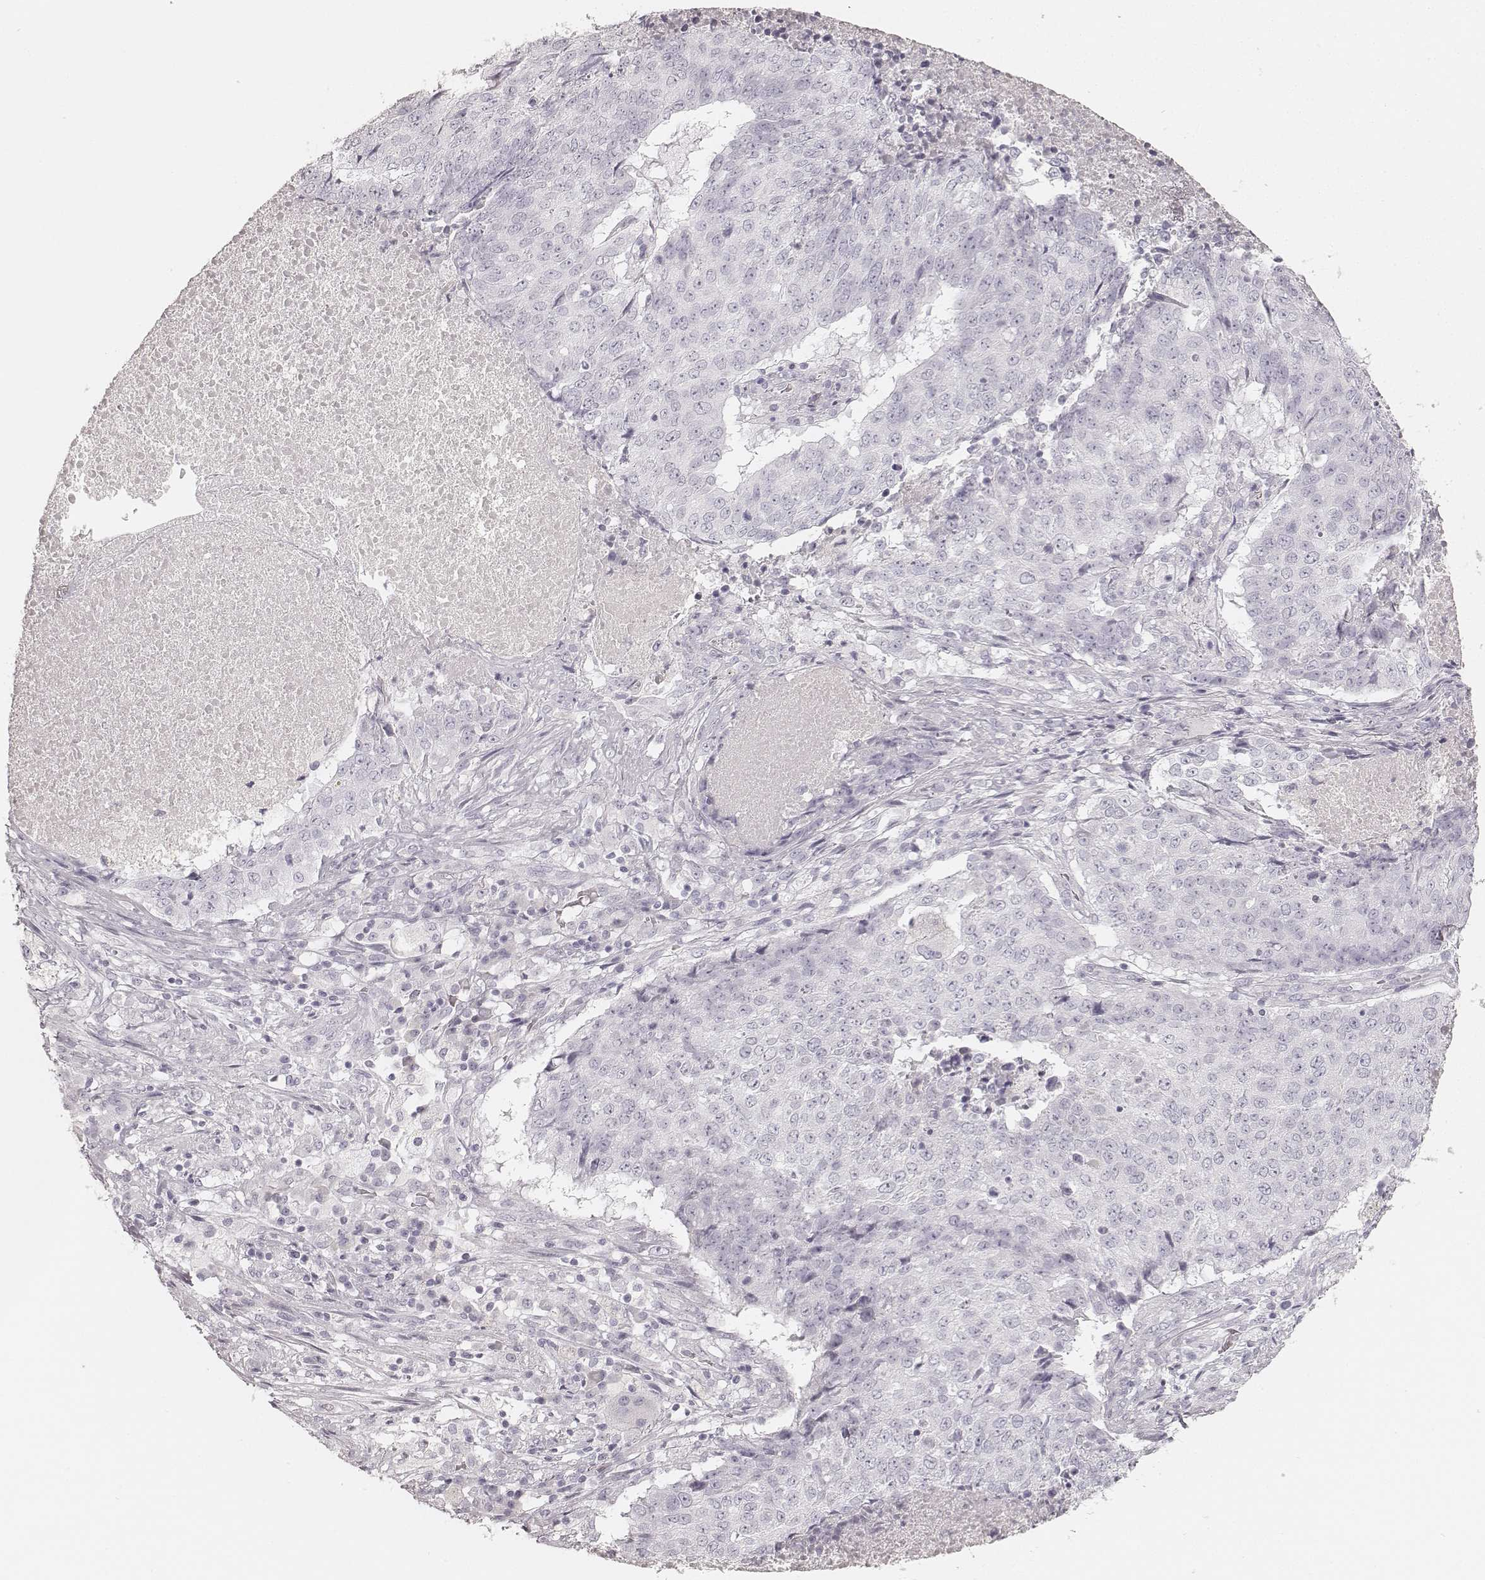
{"staining": {"intensity": "negative", "quantity": "none", "location": "none"}, "tissue": "lung cancer", "cell_type": "Tumor cells", "image_type": "cancer", "snomed": [{"axis": "morphology", "description": "Normal tissue, NOS"}, {"axis": "morphology", "description": "Squamous cell carcinoma, NOS"}, {"axis": "topography", "description": "Bronchus"}, {"axis": "topography", "description": "Lung"}], "caption": "Tumor cells are negative for protein expression in human lung cancer.", "gene": "KRT31", "patient": {"sex": "male", "age": 64}}